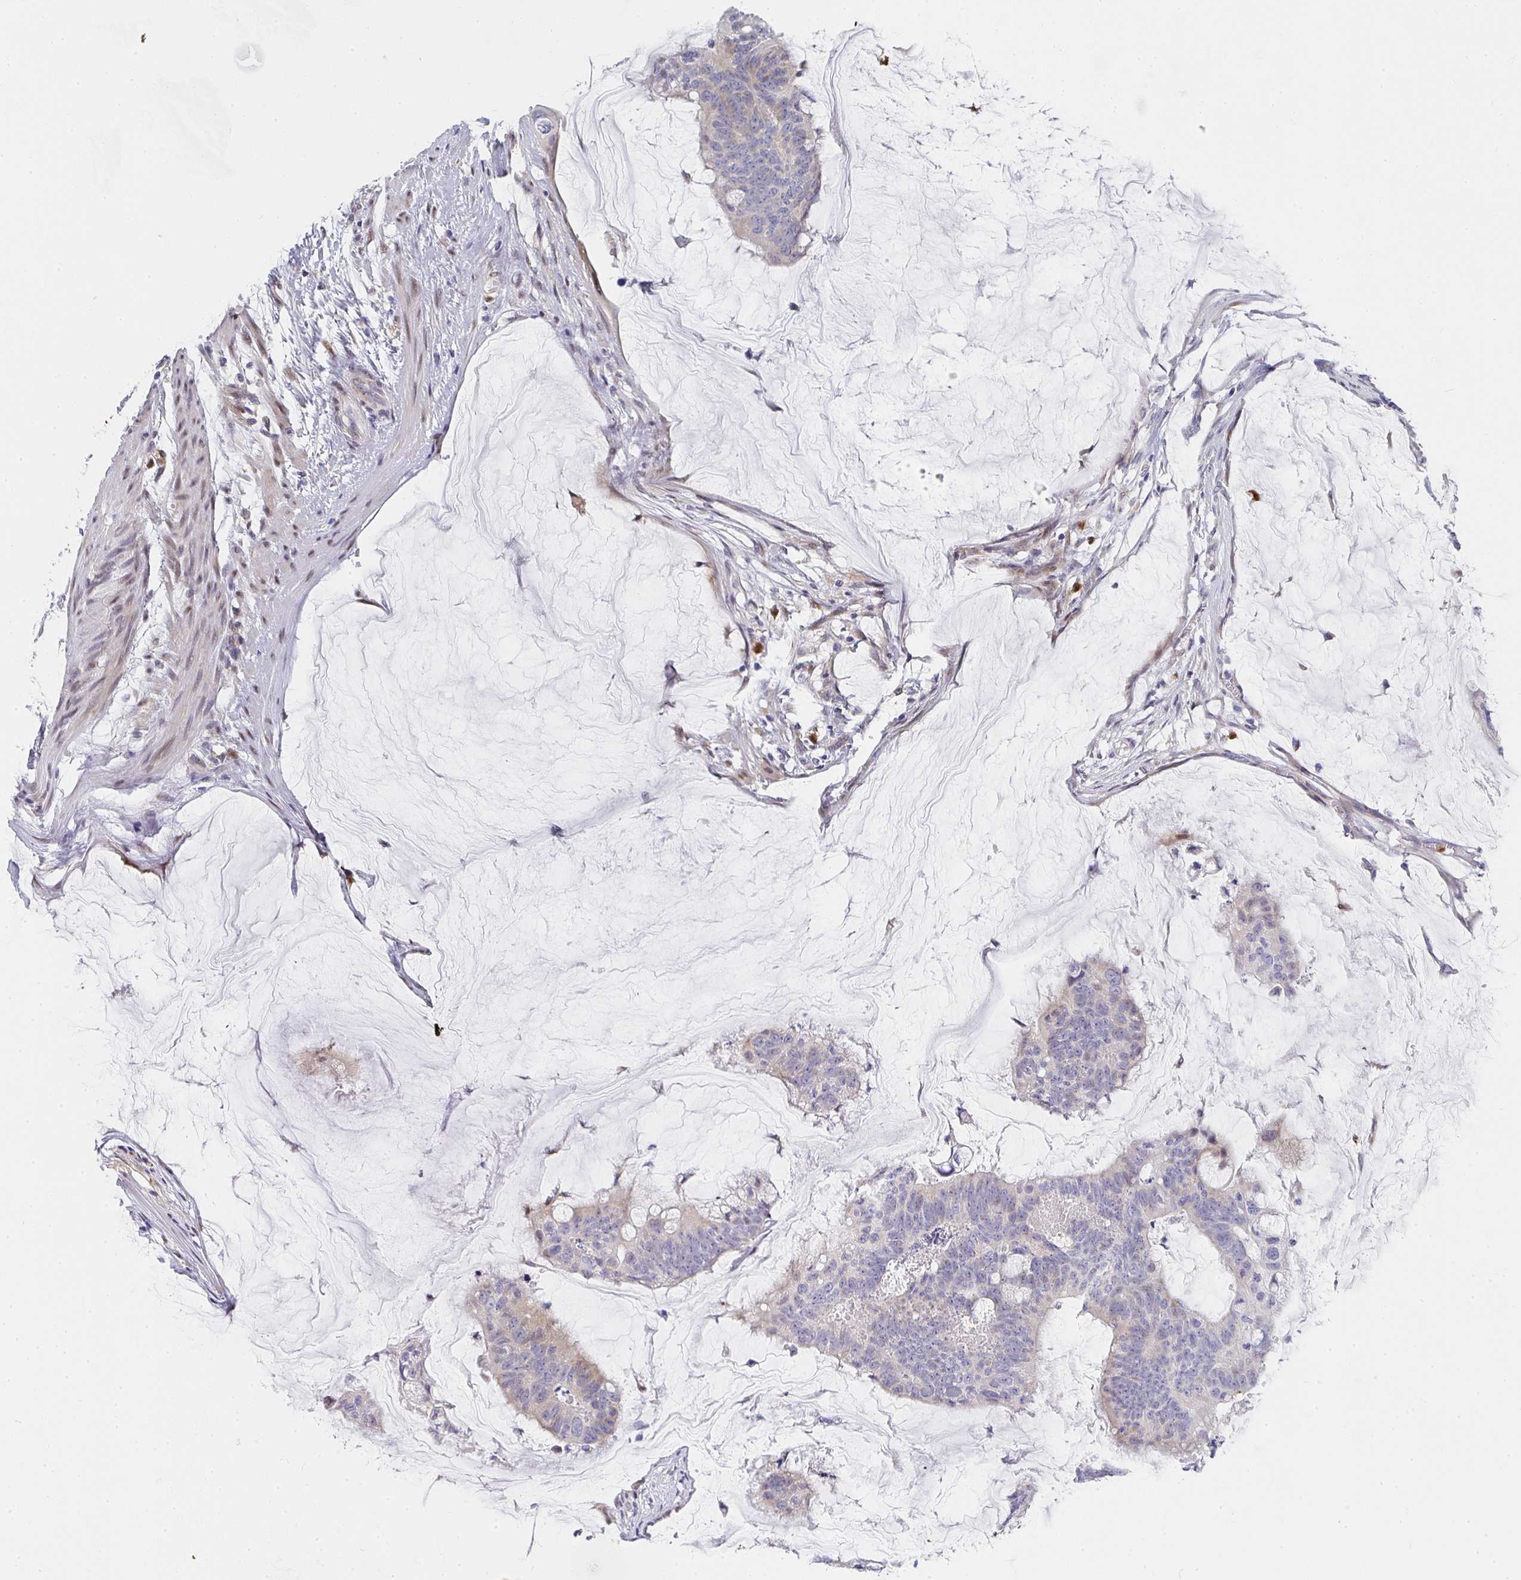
{"staining": {"intensity": "negative", "quantity": "none", "location": "none"}, "tissue": "colorectal cancer", "cell_type": "Tumor cells", "image_type": "cancer", "snomed": [{"axis": "morphology", "description": "Adenocarcinoma, NOS"}, {"axis": "topography", "description": "Colon"}], "caption": "DAB immunohistochemical staining of colorectal cancer exhibits no significant expression in tumor cells. Brightfield microscopy of immunohistochemistry (IHC) stained with DAB (brown) and hematoxylin (blue), captured at high magnification.", "gene": "ZIC3", "patient": {"sex": "male", "age": 62}}